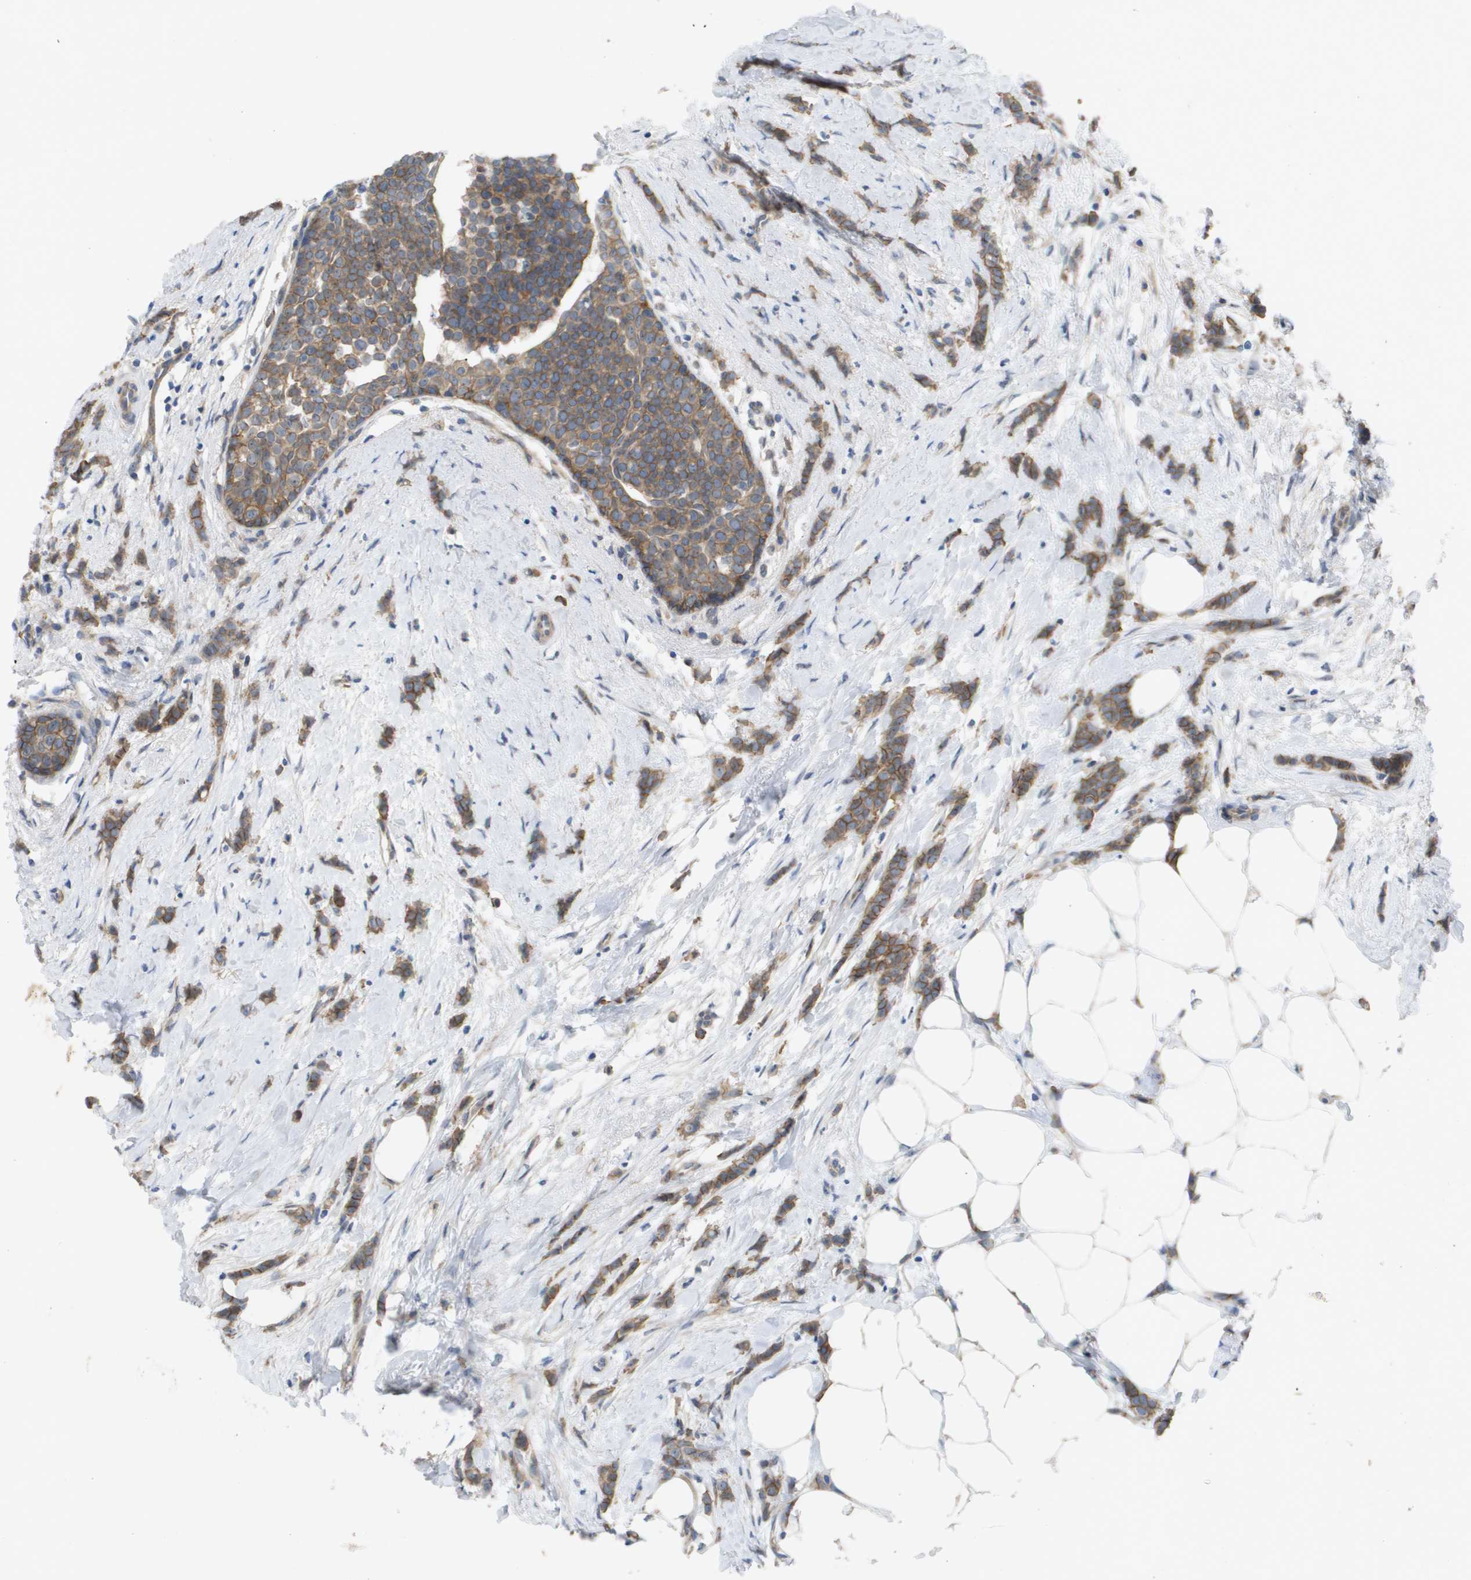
{"staining": {"intensity": "moderate", "quantity": ">75%", "location": "cytoplasmic/membranous"}, "tissue": "breast cancer", "cell_type": "Tumor cells", "image_type": "cancer", "snomed": [{"axis": "morphology", "description": "Lobular carcinoma, in situ"}, {"axis": "morphology", "description": "Lobular carcinoma"}, {"axis": "topography", "description": "Breast"}], "caption": "Immunohistochemical staining of lobular carcinoma in situ (breast) displays medium levels of moderate cytoplasmic/membranous positivity in approximately >75% of tumor cells. The protein is stained brown, and the nuclei are stained in blue (DAB IHC with brightfield microscopy, high magnification).", "gene": "MTARC2", "patient": {"sex": "female", "age": 41}}